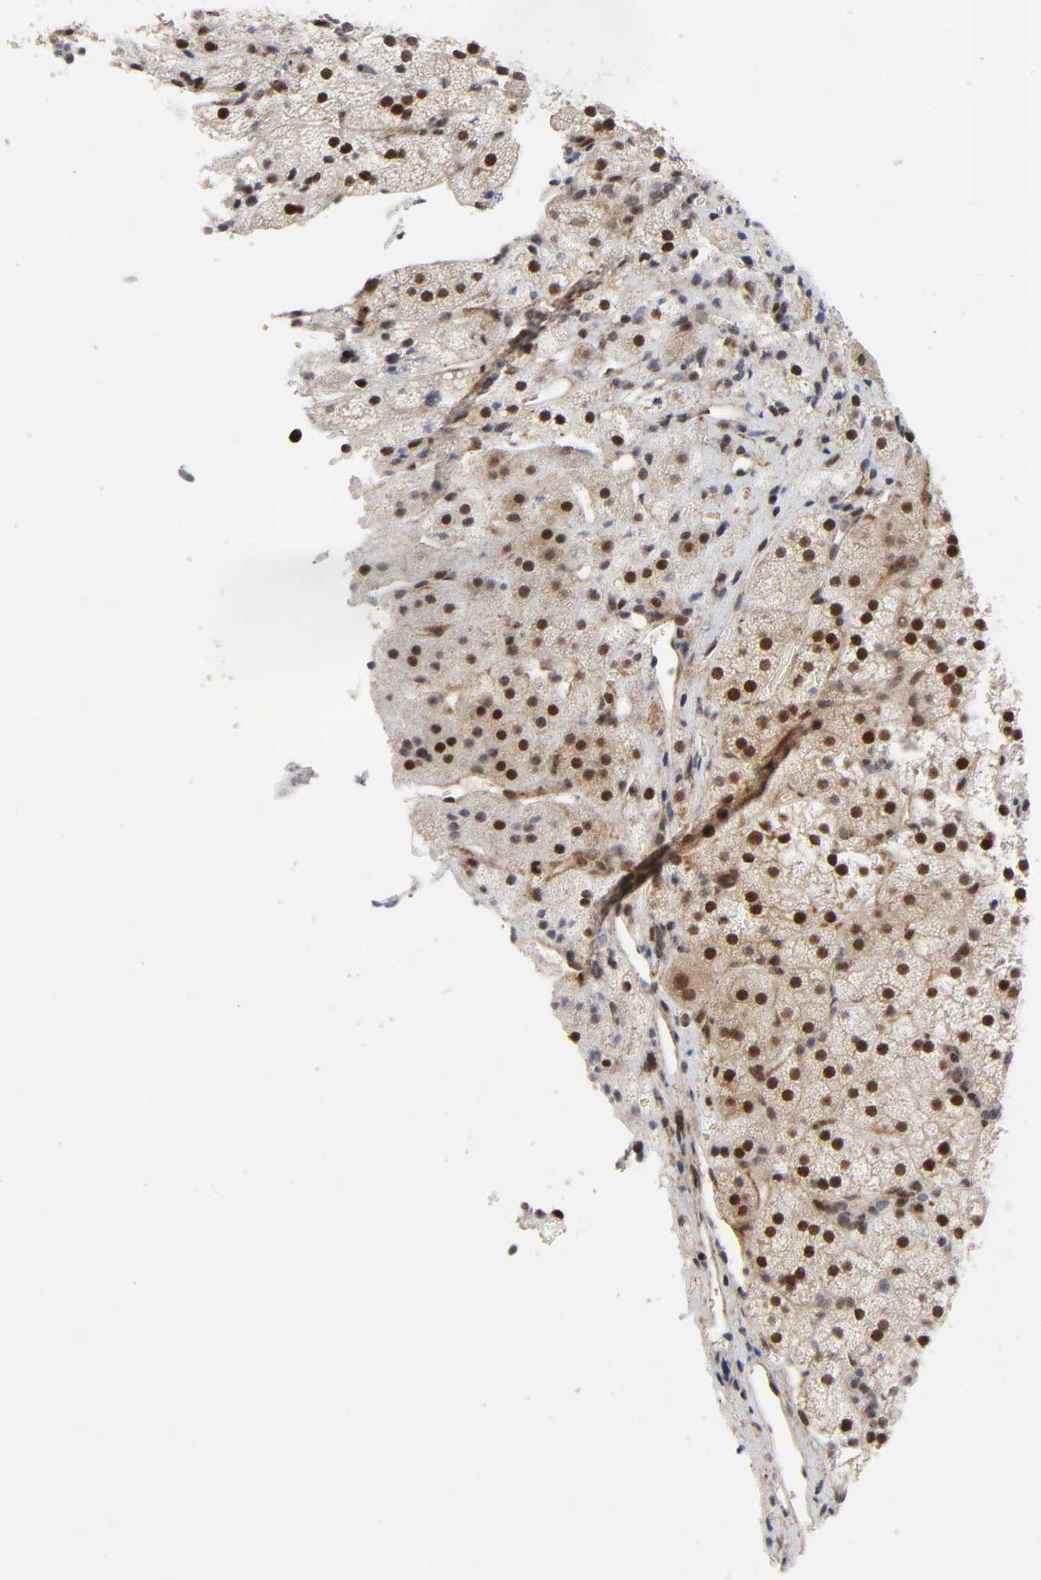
{"staining": {"intensity": "strong", "quantity": ">75%", "location": "nuclear"}, "tissue": "adrenal gland", "cell_type": "Glandular cells", "image_type": "normal", "snomed": [{"axis": "morphology", "description": "Normal tissue, NOS"}, {"axis": "topography", "description": "Adrenal gland"}], "caption": "IHC image of unremarkable adrenal gland: human adrenal gland stained using IHC shows high levels of strong protein expression localized specifically in the nuclear of glandular cells, appearing as a nuclear brown color.", "gene": "STK38", "patient": {"sex": "female", "age": 44}}